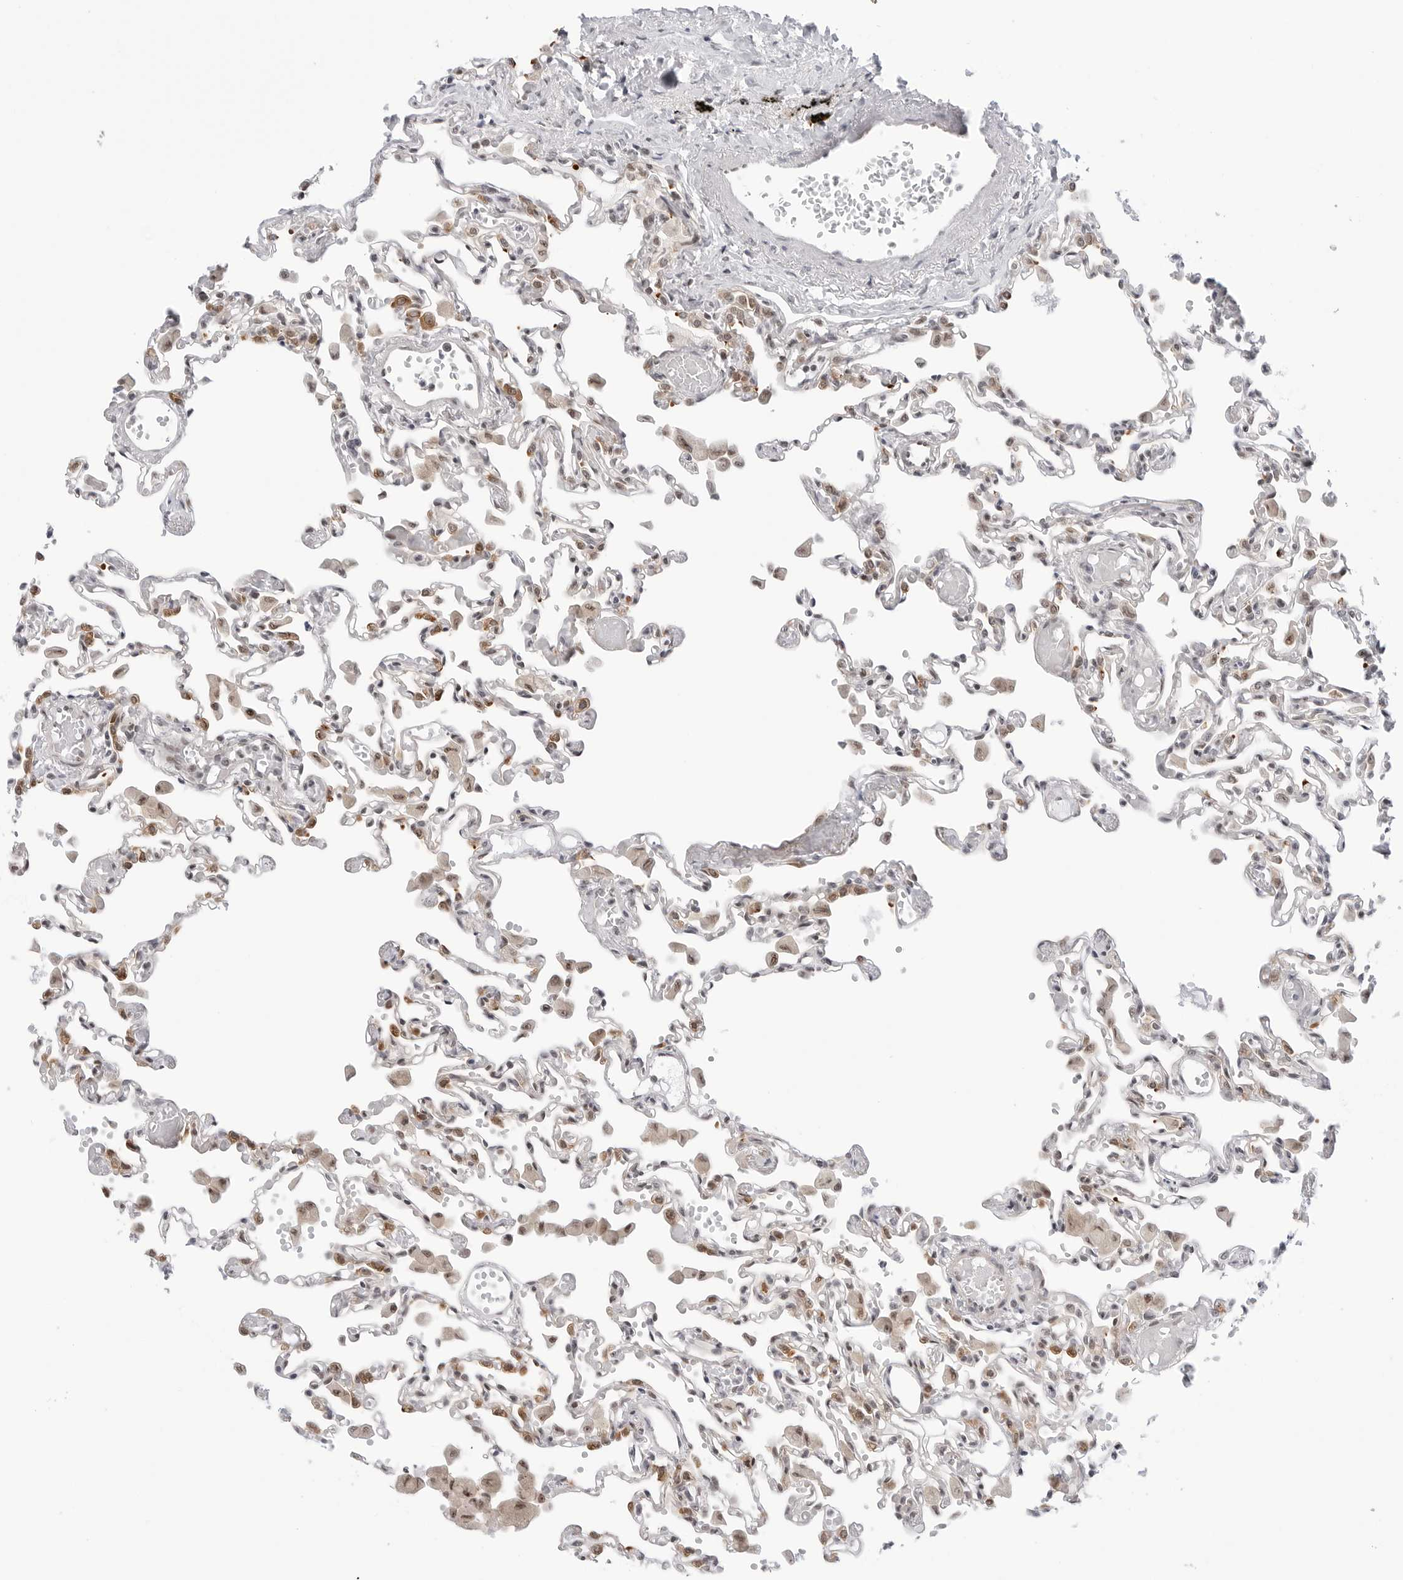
{"staining": {"intensity": "moderate", "quantity": "<25%", "location": "cytoplasmic/membranous,nuclear"}, "tissue": "lung", "cell_type": "Alveolar cells", "image_type": "normal", "snomed": [{"axis": "morphology", "description": "Normal tissue, NOS"}, {"axis": "topography", "description": "Bronchus"}, {"axis": "topography", "description": "Lung"}], "caption": "This is an image of immunohistochemistry (IHC) staining of normal lung, which shows moderate positivity in the cytoplasmic/membranous,nuclear of alveolar cells.", "gene": "C1orf162", "patient": {"sex": "female", "age": 49}}